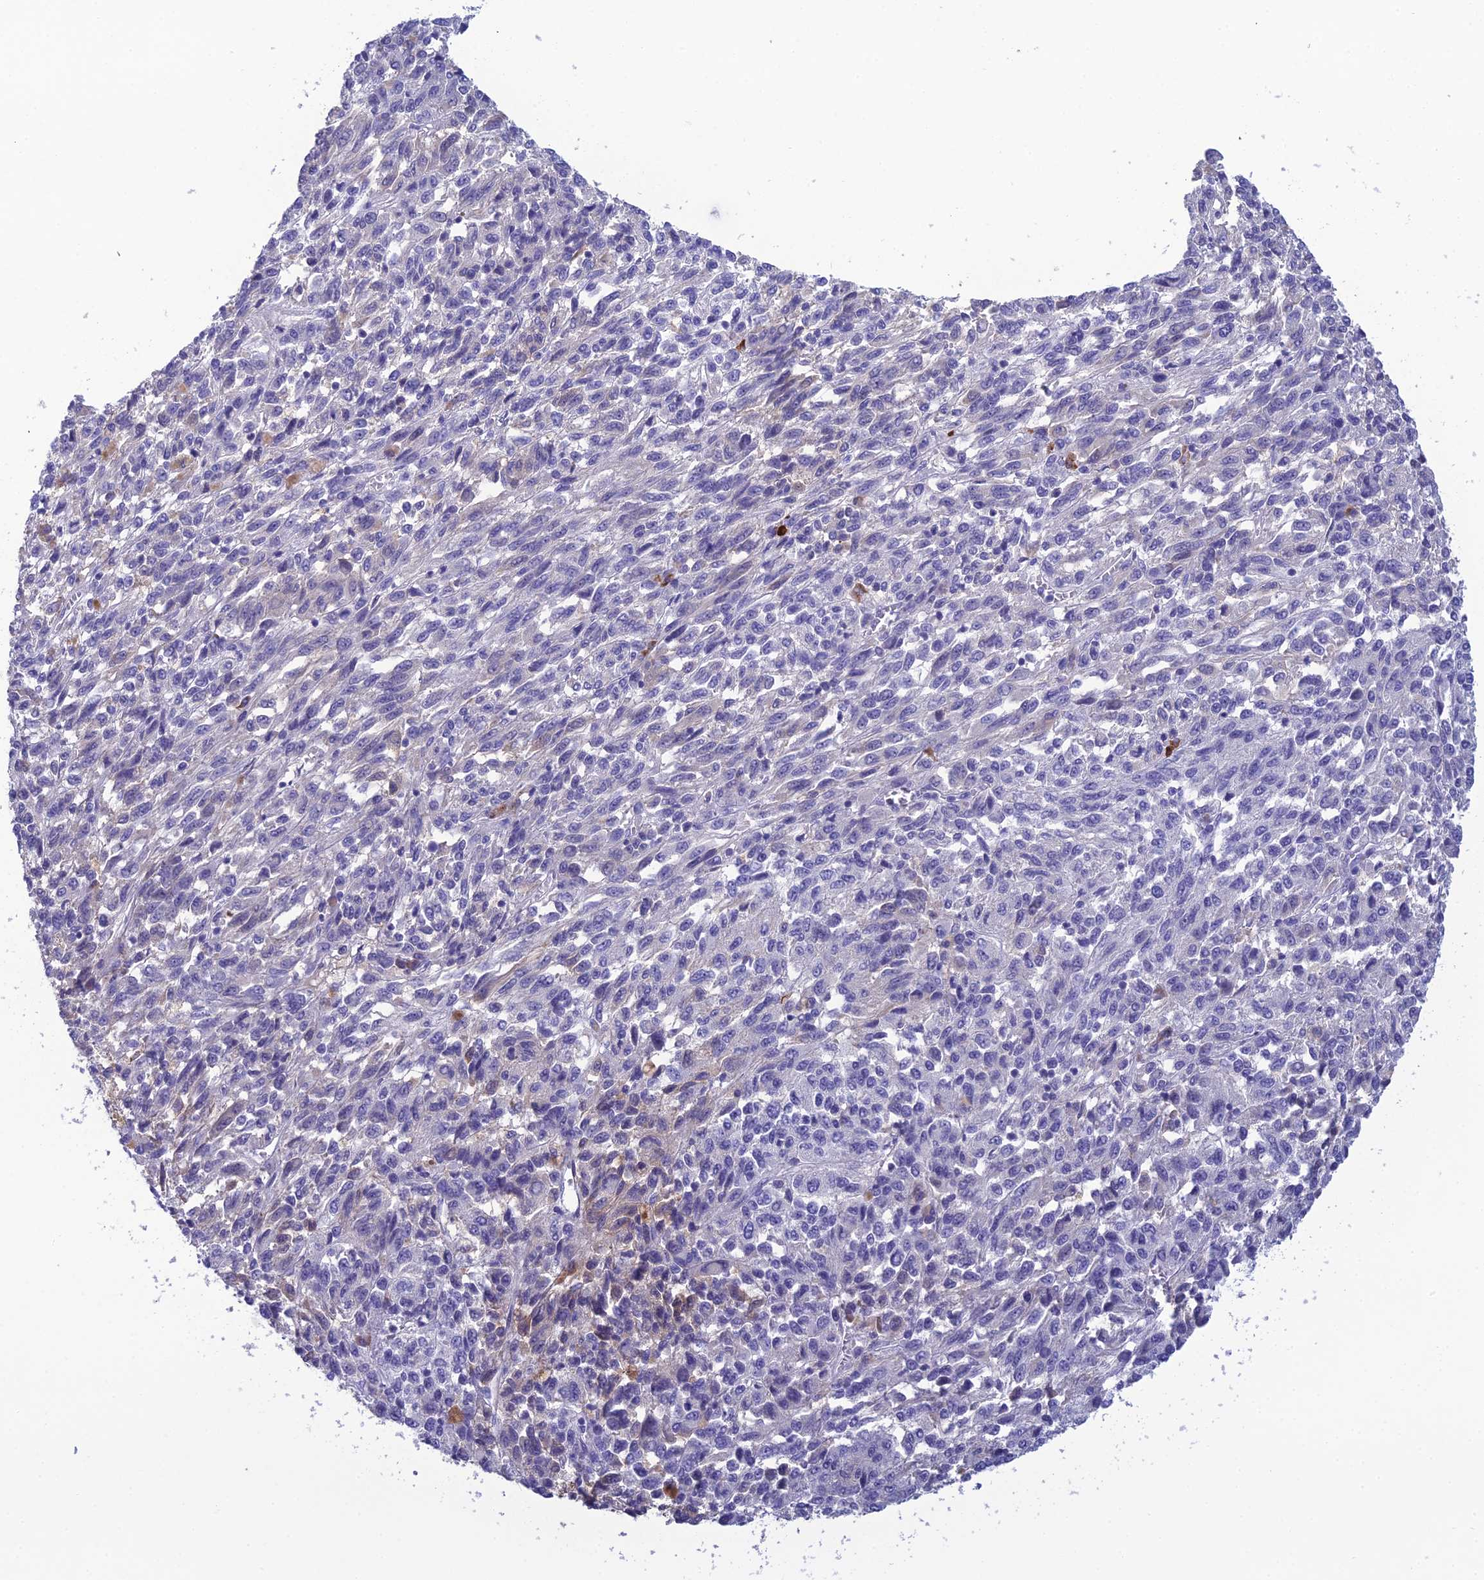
{"staining": {"intensity": "negative", "quantity": "none", "location": "none"}, "tissue": "melanoma", "cell_type": "Tumor cells", "image_type": "cancer", "snomed": [{"axis": "morphology", "description": "Malignant melanoma, Metastatic site"}, {"axis": "topography", "description": "Lung"}], "caption": "Micrograph shows no protein staining in tumor cells of malignant melanoma (metastatic site) tissue.", "gene": "CRB2", "patient": {"sex": "male", "age": 64}}